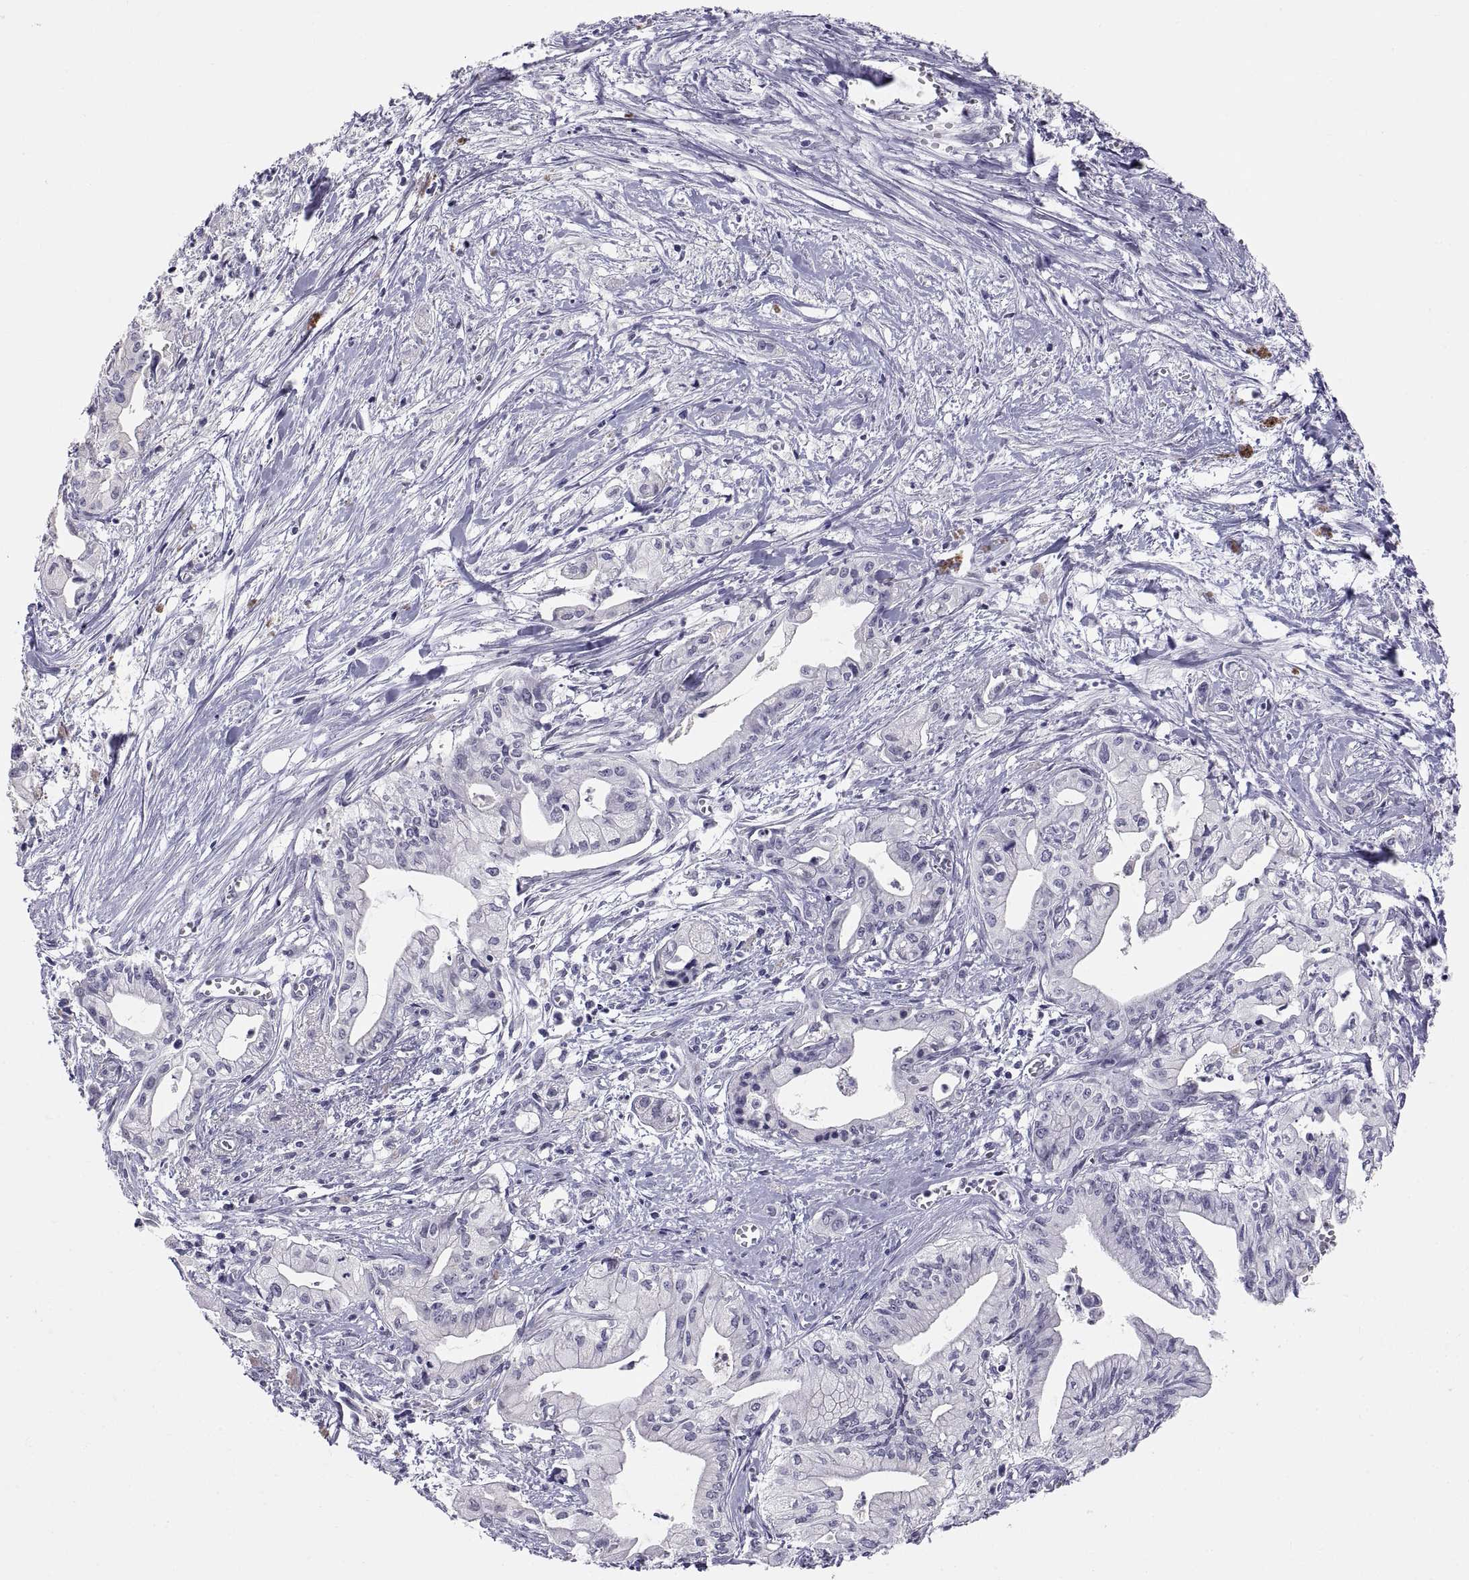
{"staining": {"intensity": "negative", "quantity": "none", "location": "none"}, "tissue": "pancreatic cancer", "cell_type": "Tumor cells", "image_type": "cancer", "snomed": [{"axis": "morphology", "description": "Adenocarcinoma, NOS"}, {"axis": "topography", "description": "Pancreas"}], "caption": "There is no significant expression in tumor cells of pancreatic adenocarcinoma.", "gene": "TEX13A", "patient": {"sex": "male", "age": 71}}